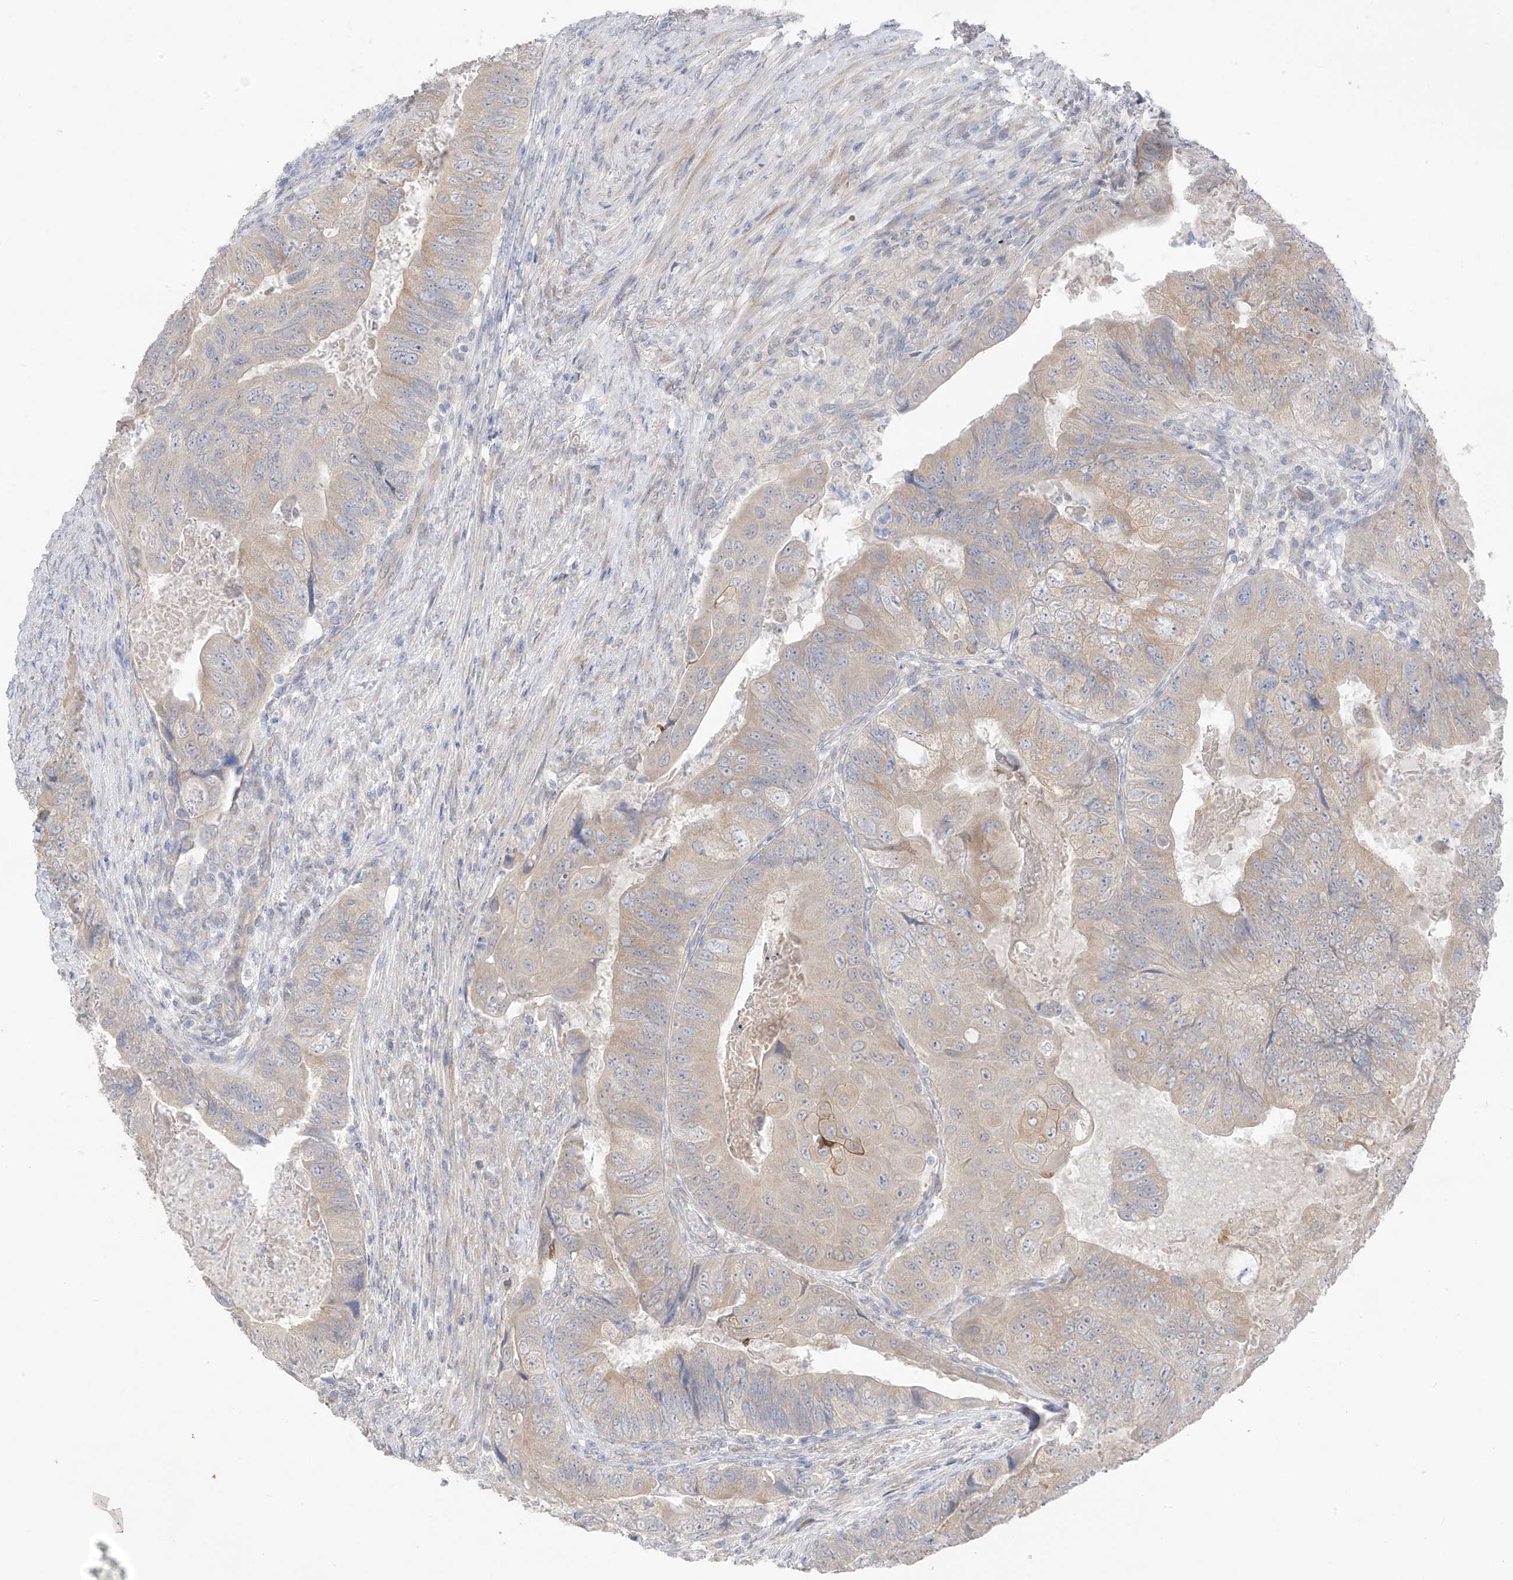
{"staining": {"intensity": "weak", "quantity": "25%-75%", "location": "cytoplasmic/membranous"}, "tissue": "colorectal cancer", "cell_type": "Tumor cells", "image_type": "cancer", "snomed": [{"axis": "morphology", "description": "Adenocarcinoma, NOS"}, {"axis": "topography", "description": "Rectum"}], "caption": "Human colorectal adenocarcinoma stained for a protein (brown) demonstrates weak cytoplasmic/membranous positive positivity in about 25%-75% of tumor cells.", "gene": "NALCN", "patient": {"sex": "male", "age": 63}}